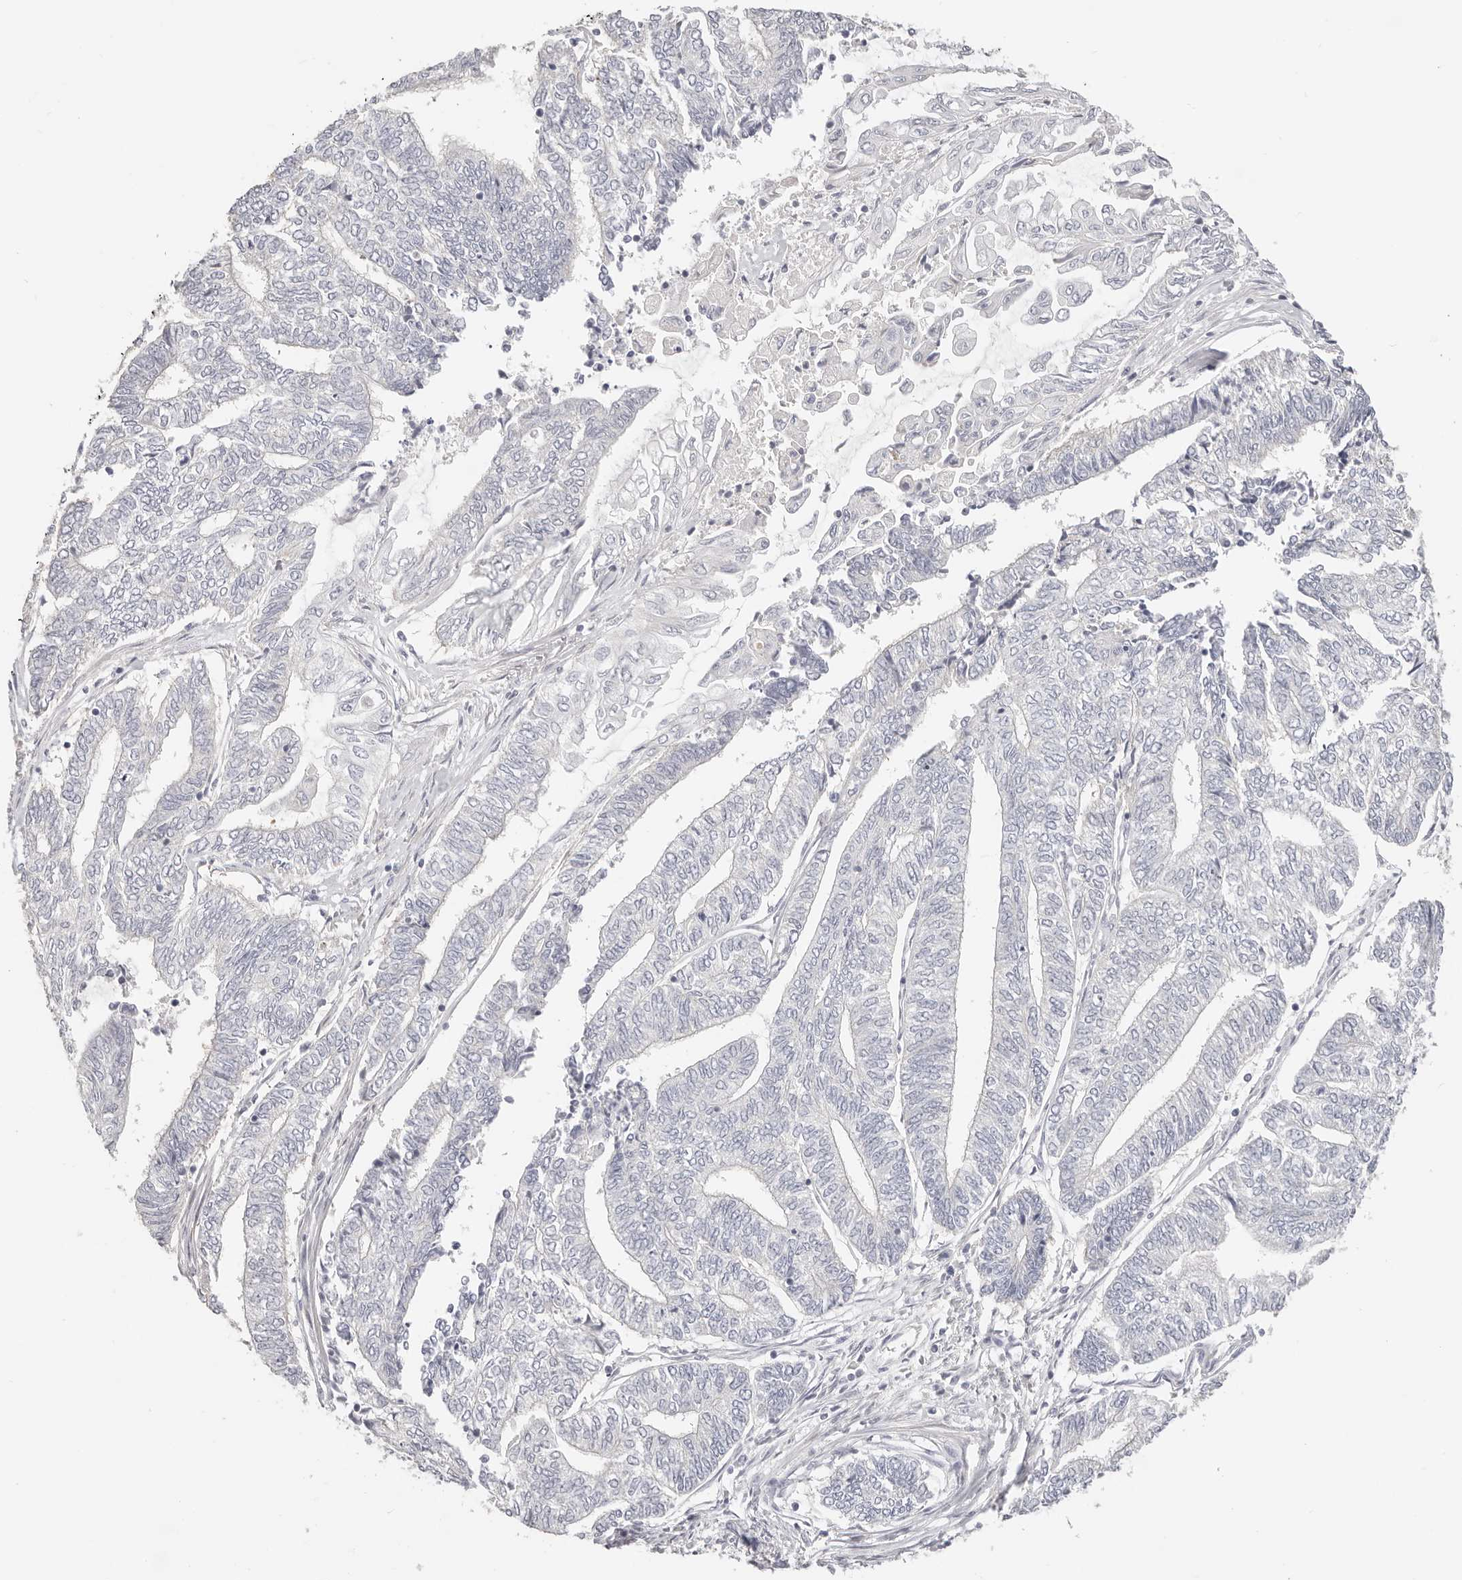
{"staining": {"intensity": "negative", "quantity": "none", "location": "none"}, "tissue": "endometrial cancer", "cell_type": "Tumor cells", "image_type": "cancer", "snomed": [{"axis": "morphology", "description": "Adenocarcinoma, NOS"}, {"axis": "topography", "description": "Uterus"}, {"axis": "topography", "description": "Endometrium"}], "caption": "Endometrial cancer stained for a protein using IHC reveals no positivity tumor cells.", "gene": "DTNBP1", "patient": {"sex": "female", "age": 70}}